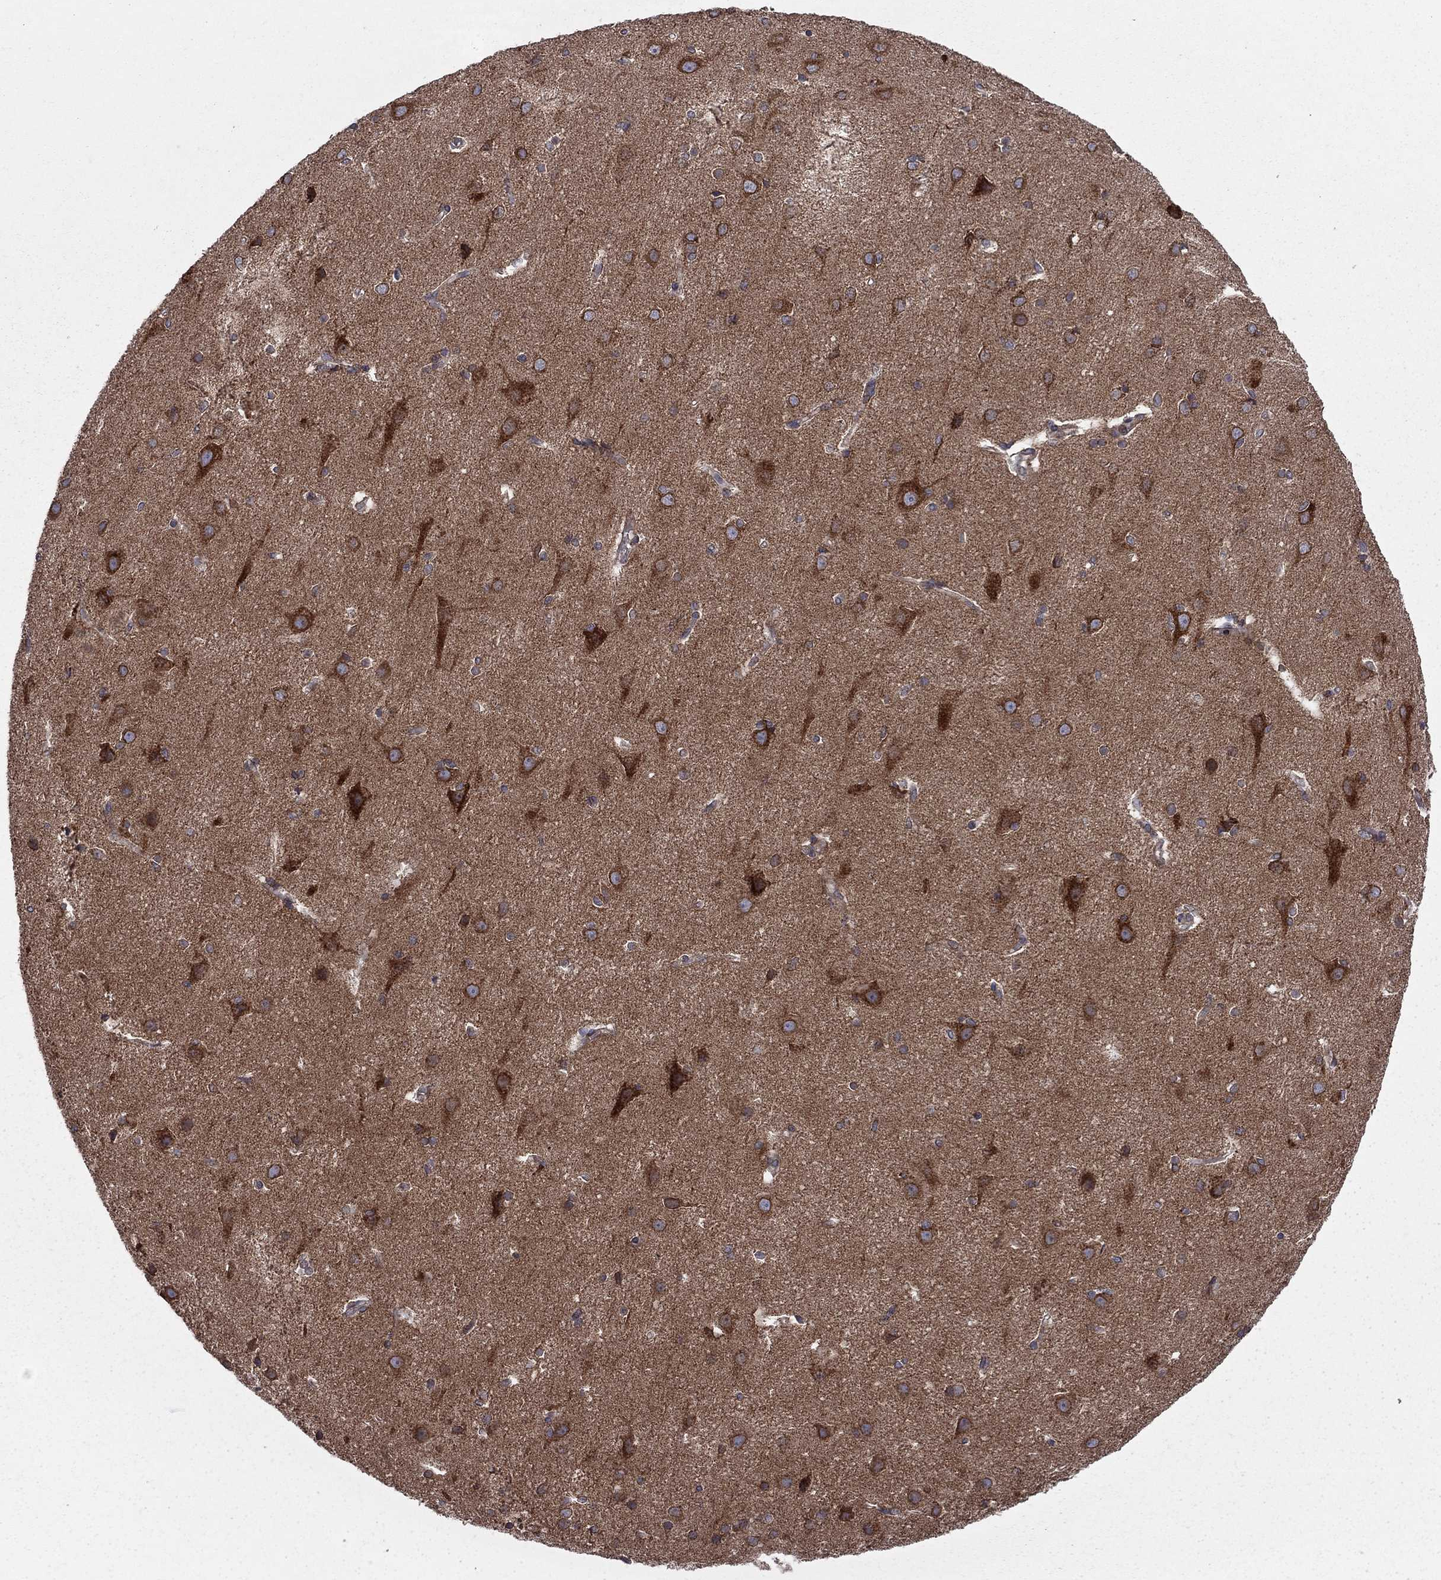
{"staining": {"intensity": "negative", "quantity": "none", "location": "none"}, "tissue": "cerebral cortex", "cell_type": "Endothelial cells", "image_type": "normal", "snomed": [{"axis": "morphology", "description": "Normal tissue, NOS"}, {"axis": "topography", "description": "Cerebral cortex"}], "caption": "Immunohistochemistry (IHC) histopathology image of unremarkable cerebral cortex: human cerebral cortex stained with DAB displays no significant protein positivity in endothelial cells. (DAB IHC, high magnification).", "gene": "CLPTM1", "patient": {"sex": "male", "age": 37}}